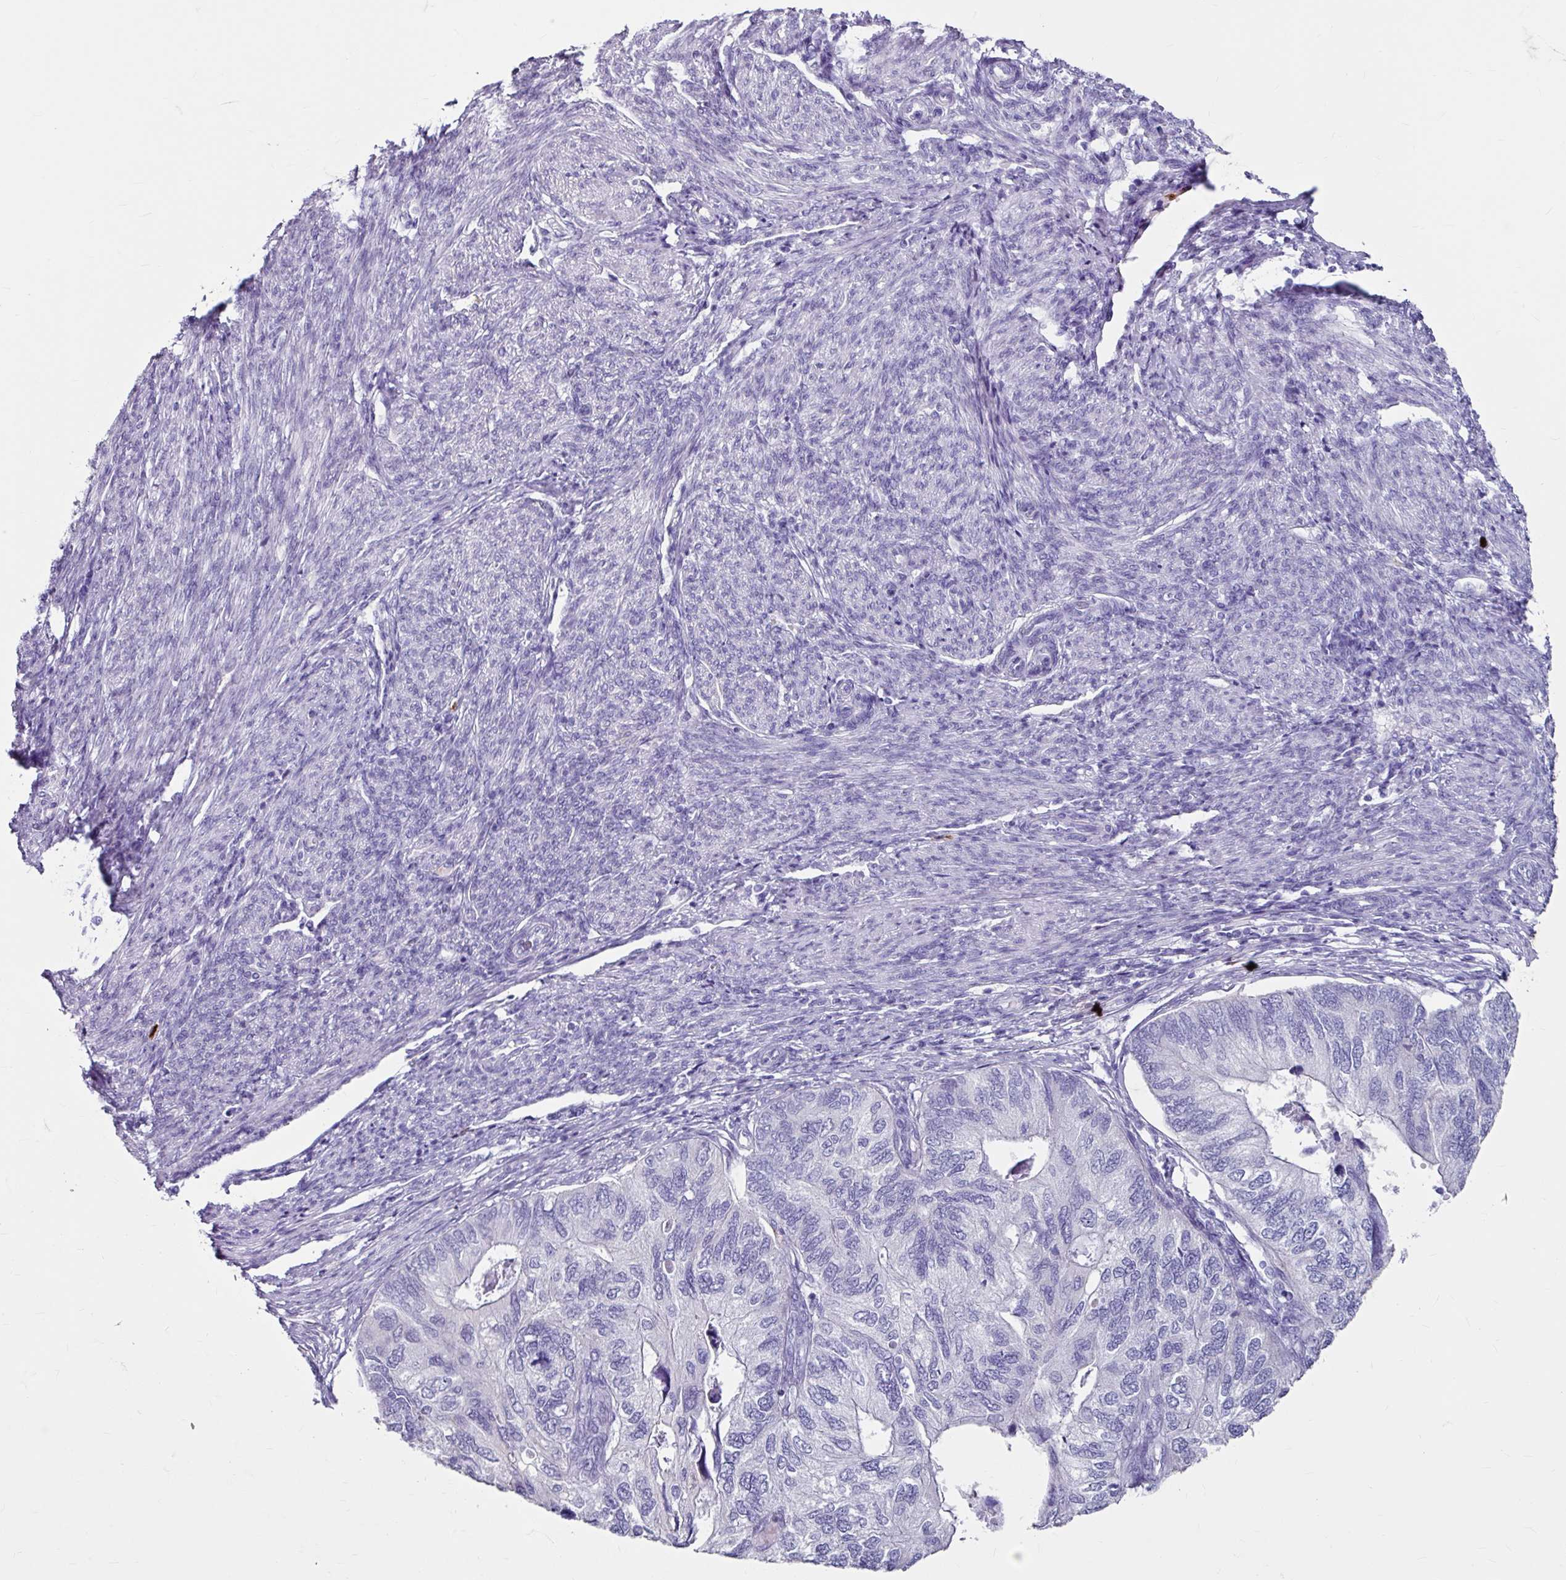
{"staining": {"intensity": "negative", "quantity": "none", "location": "none"}, "tissue": "endometrial cancer", "cell_type": "Tumor cells", "image_type": "cancer", "snomed": [{"axis": "morphology", "description": "Carcinoma, NOS"}, {"axis": "topography", "description": "Uterus"}], "caption": "There is no significant staining in tumor cells of carcinoma (endometrial). The staining is performed using DAB (3,3'-diaminobenzidine) brown chromogen with nuclei counter-stained in using hematoxylin.", "gene": "ANKRD1", "patient": {"sex": "female", "age": 76}}